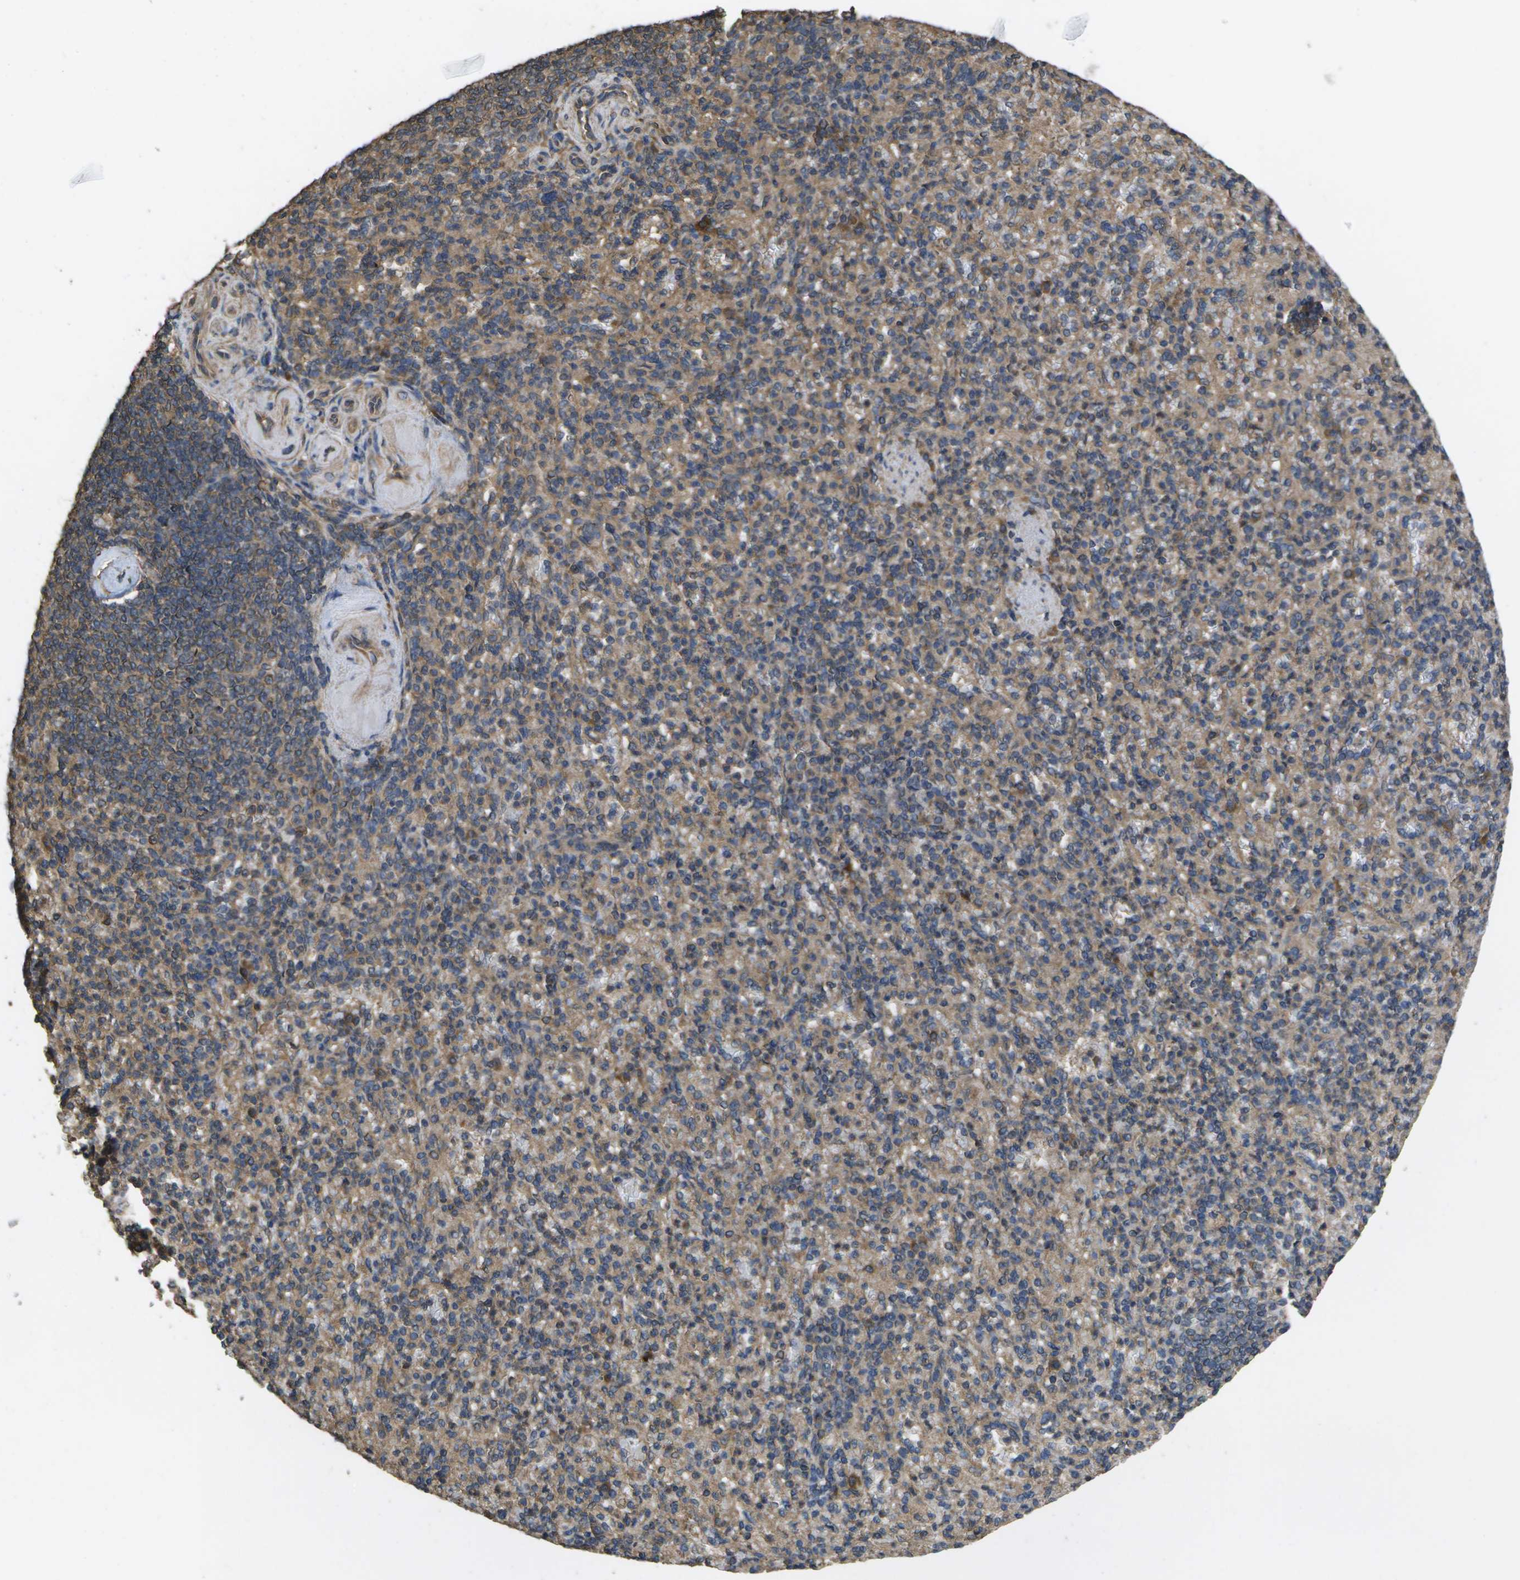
{"staining": {"intensity": "moderate", "quantity": "25%-75%", "location": "cytoplasmic/membranous"}, "tissue": "spleen", "cell_type": "Cells in red pulp", "image_type": "normal", "snomed": [{"axis": "morphology", "description": "Normal tissue, NOS"}, {"axis": "topography", "description": "Spleen"}], "caption": "Benign spleen exhibits moderate cytoplasmic/membranous expression in approximately 25%-75% of cells in red pulp, visualized by immunohistochemistry.", "gene": "SACS", "patient": {"sex": "female", "age": 74}}